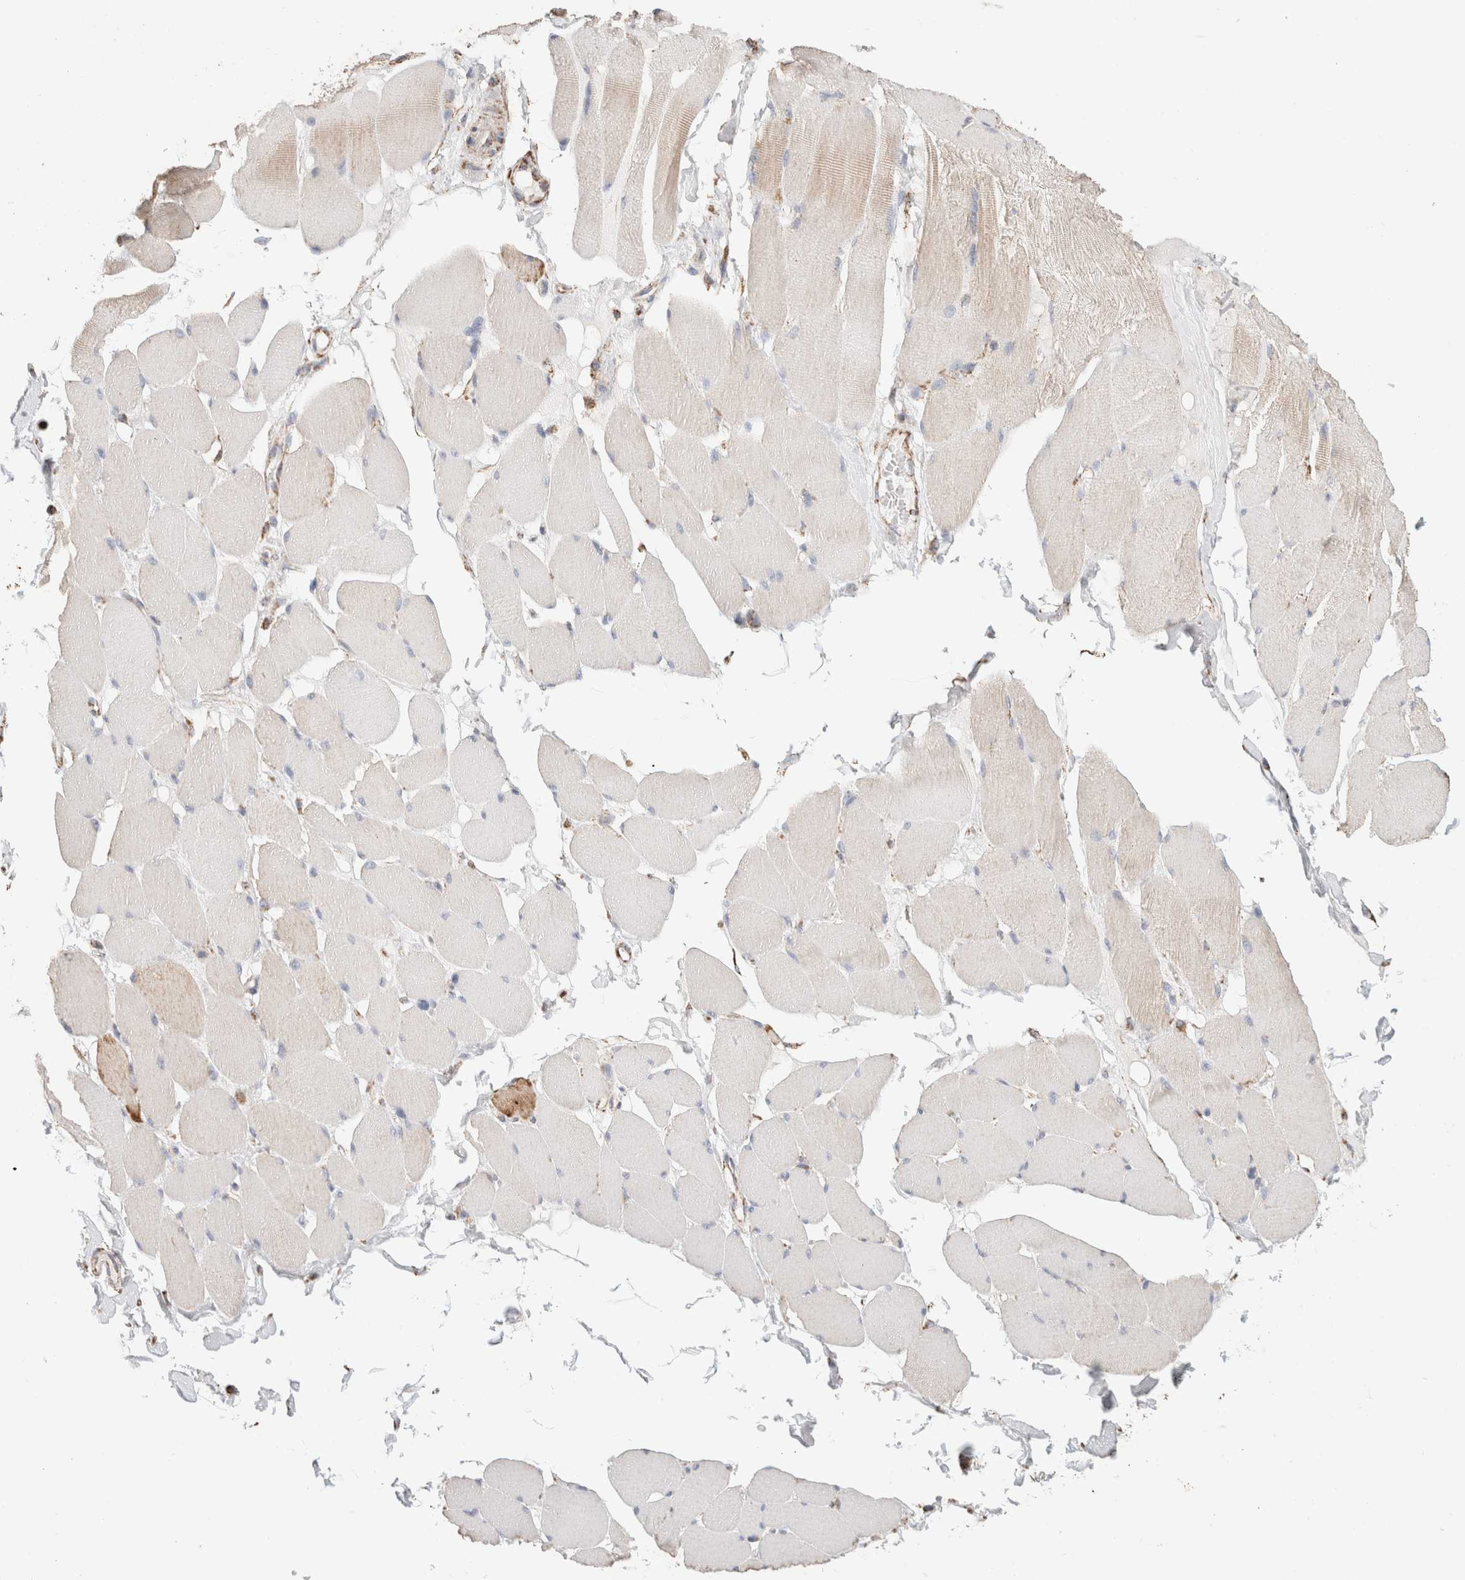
{"staining": {"intensity": "negative", "quantity": "none", "location": "none"}, "tissue": "skeletal muscle", "cell_type": "Myocytes", "image_type": "normal", "snomed": [{"axis": "morphology", "description": "Normal tissue, NOS"}, {"axis": "topography", "description": "Skin"}, {"axis": "topography", "description": "Skeletal muscle"}], "caption": "A micrograph of human skeletal muscle is negative for staining in myocytes. Nuclei are stained in blue.", "gene": "C1QBP", "patient": {"sex": "male", "age": 83}}